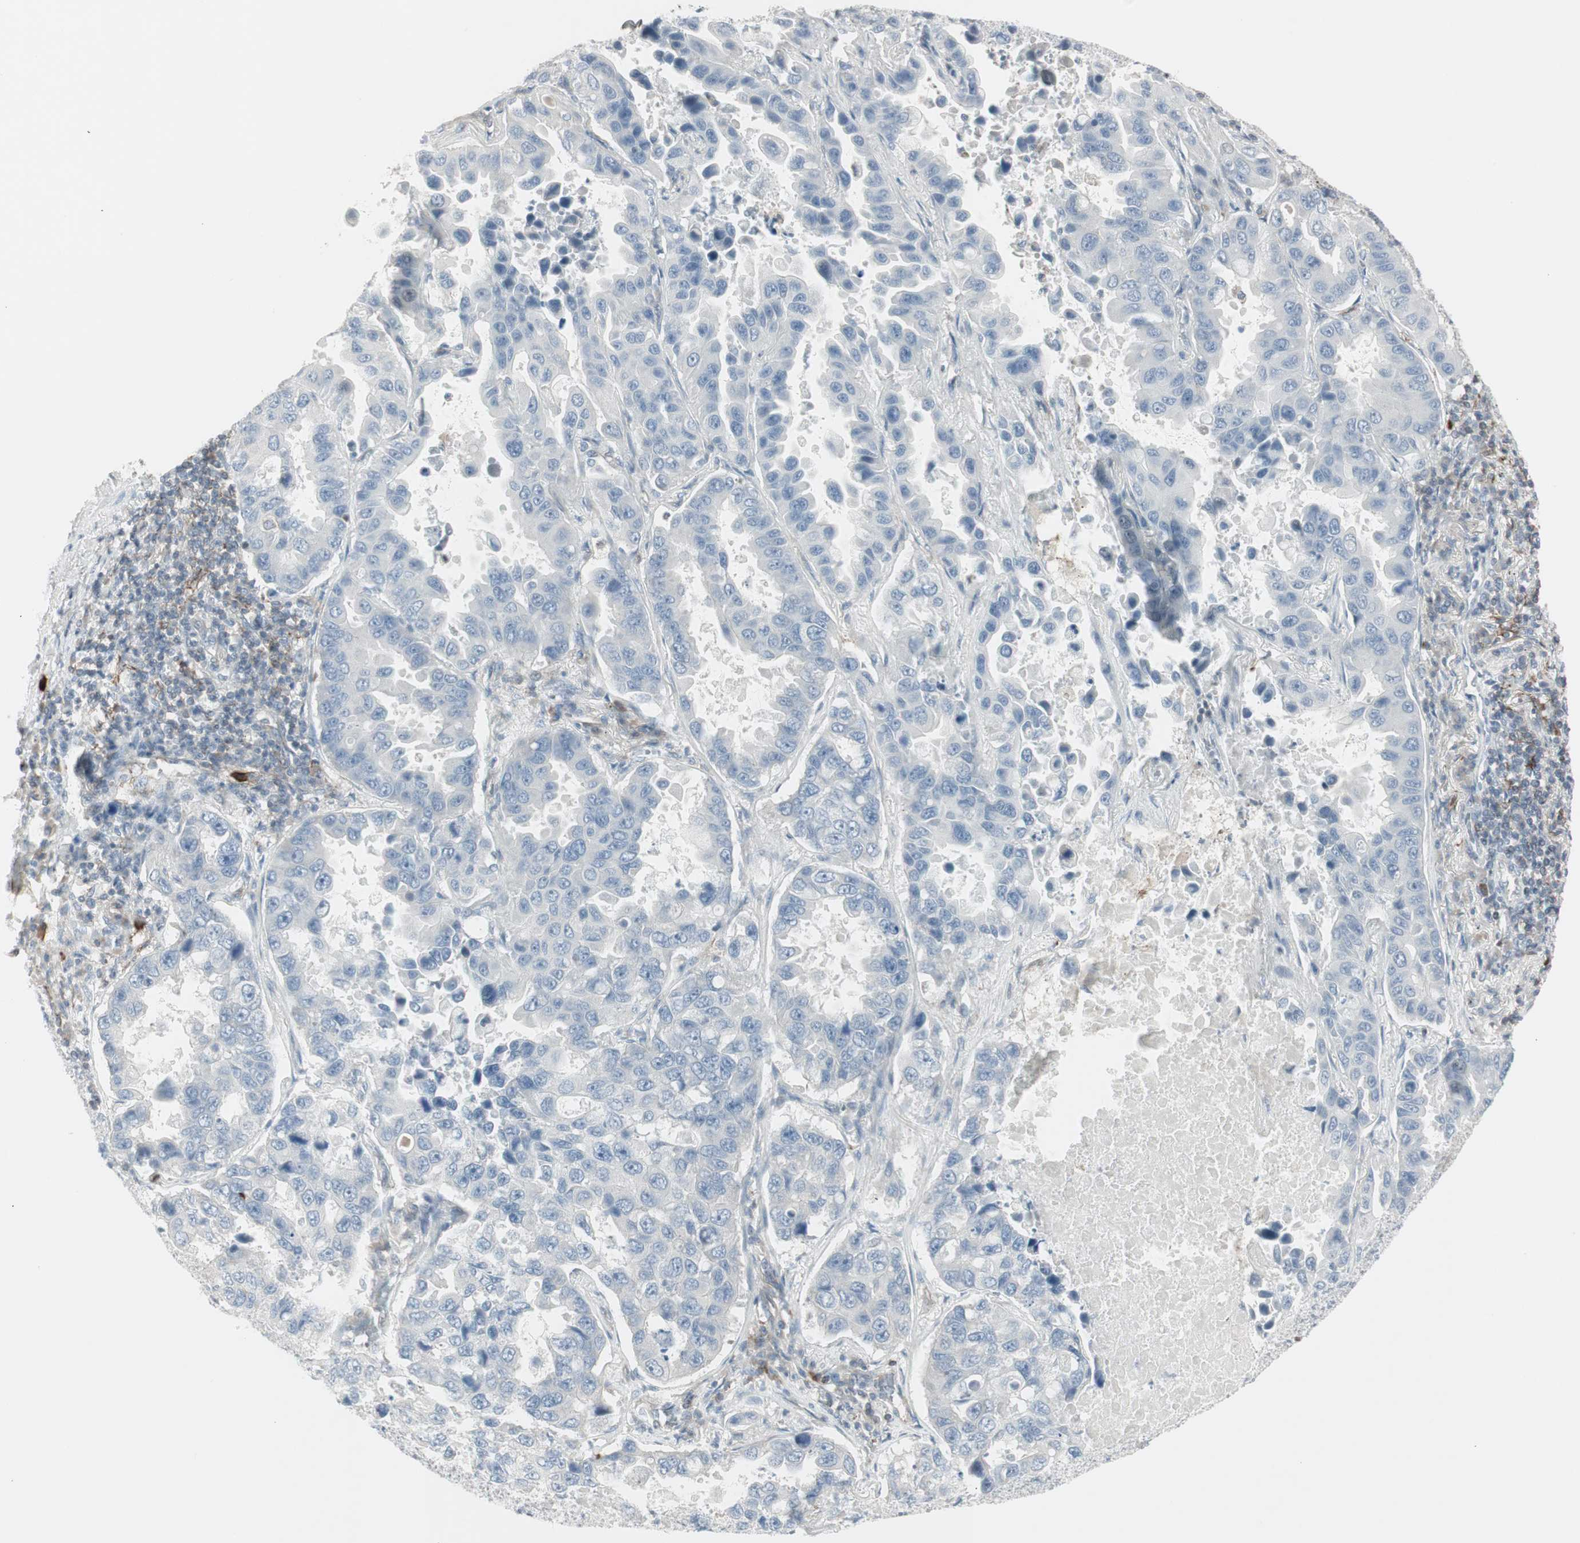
{"staining": {"intensity": "negative", "quantity": "none", "location": "none"}, "tissue": "lung cancer", "cell_type": "Tumor cells", "image_type": "cancer", "snomed": [{"axis": "morphology", "description": "Adenocarcinoma, NOS"}, {"axis": "topography", "description": "Lung"}], "caption": "Immunohistochemistry photomicrograph of lung cancer (adenocarcinoma) stained for a protein (brown), which shows no positivity in tumor cells. (IHC, brightfield microscopy, high magnification).", "gene": "MAP4K4", "patient": {"sex": "male", "age": 64}}